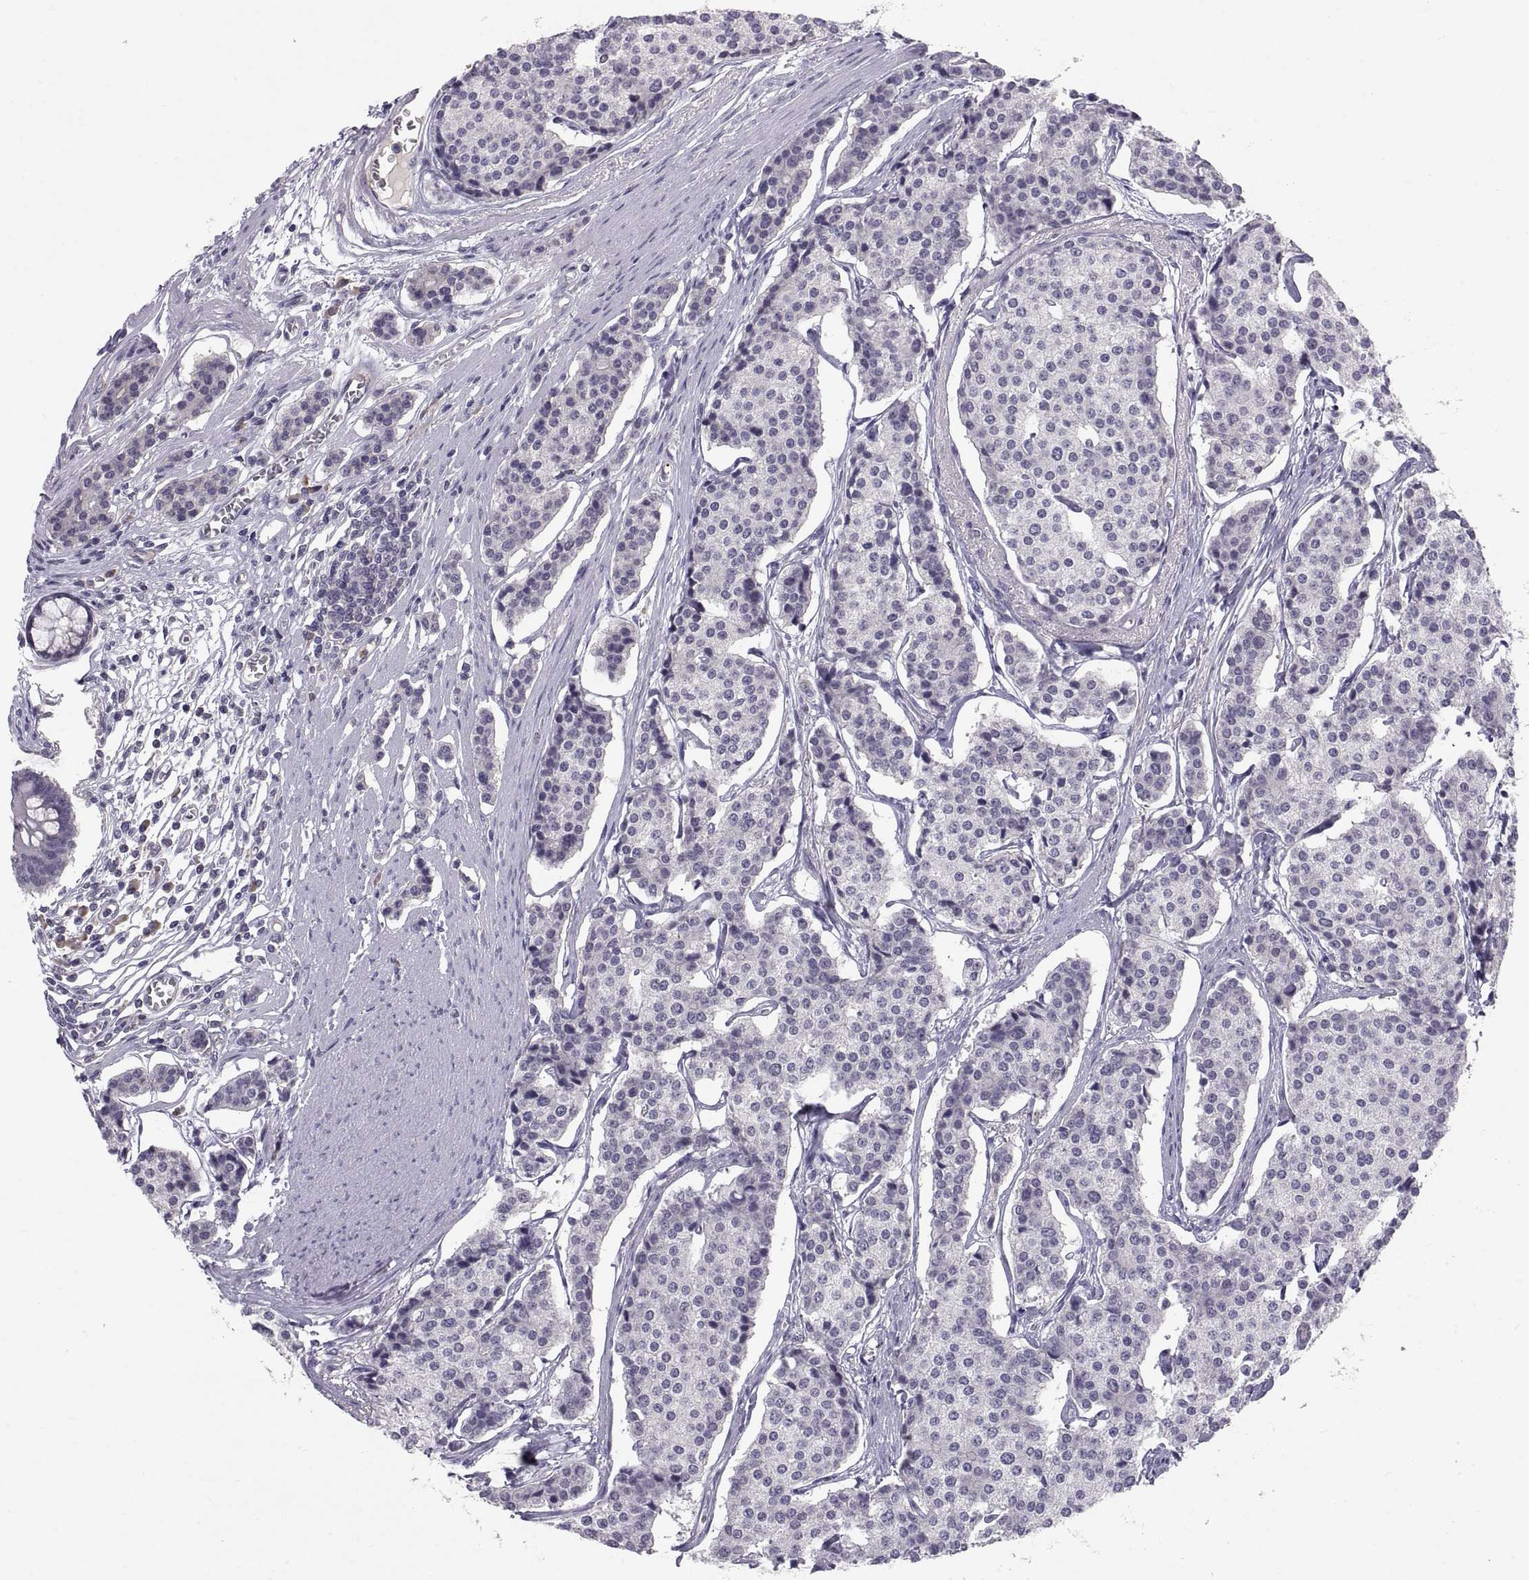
{"staining": {"intensity": "negative", "quantity": "none", "location": "none"}, "tissue": "carcinoid", "cell_type": "Tumor cells", "image_type": "cancer", "snomed": [{"axis": "morphology", "description": "Carcinoid, malignant, NOS"}, {"axis": "topography", "description": "Small intestine"}], "caption": "Tumor cells show no significant staining in carcinoid.", "gene": "PKP1", "patient": {"sex": "female", "age": 65}}